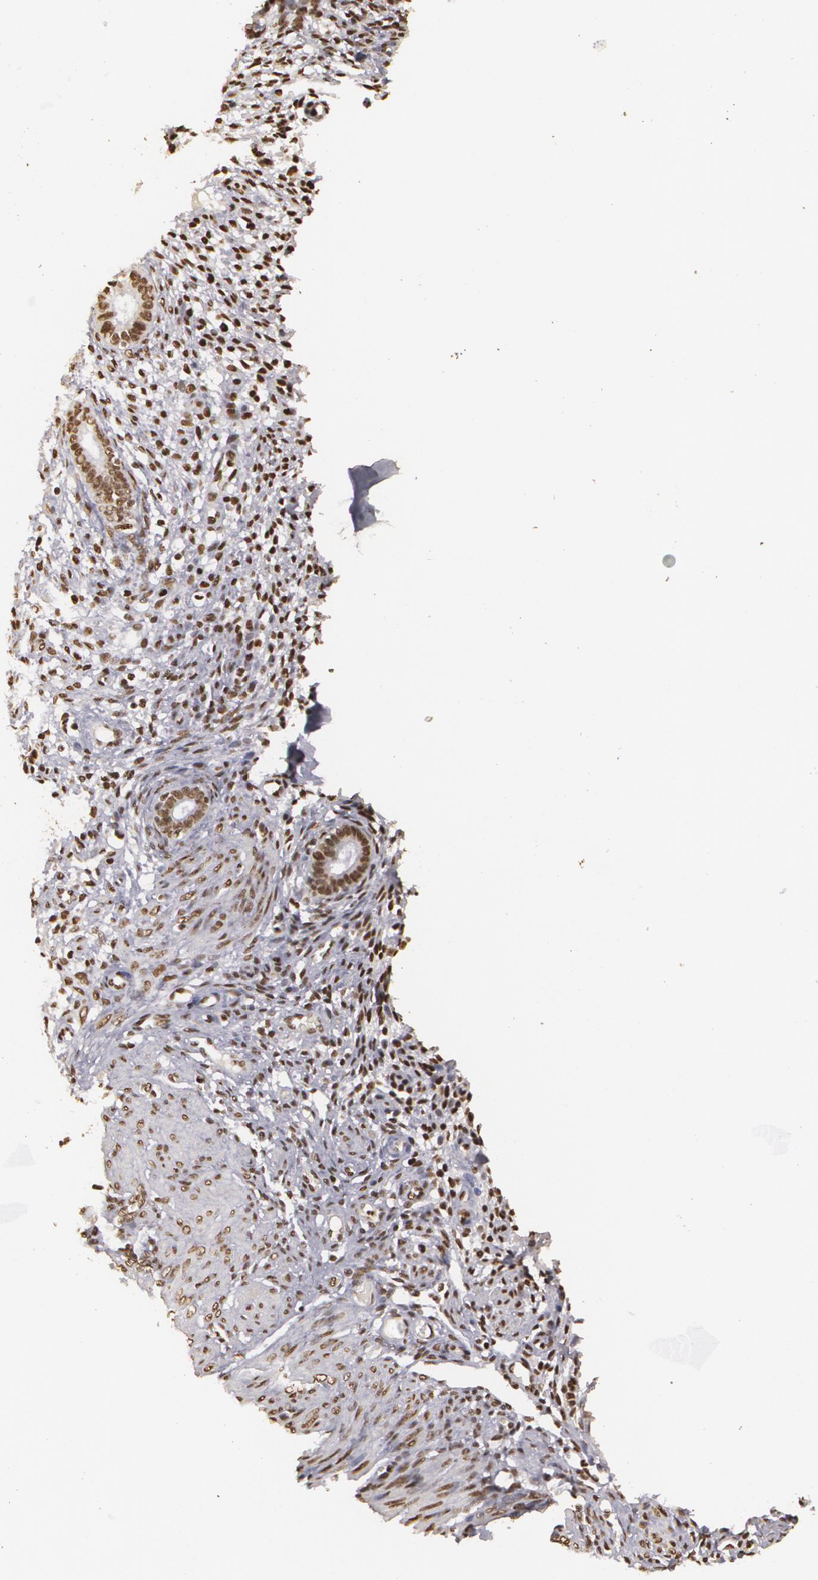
{"staining": {"intensity": "moderate", "quantity": ">75%", "location": "nuclear"}, "tissue": "endometrium", "cell_type": "Cells in endometrial stroma", "image_type": "normal", "snomed": [{"axis": "morphology", "description": "Normal tissue, NOS"}, {"axis": "topography", "description": "Endometrium"}], "caption": "This photomicrograph exhibits immunohistochemistry staining of benign endometrium, with medium moderate nuclear positivity in about >75% of cells in endometrial stroma.", "gene": "RCOR1", "patient": {"sex": "female", "age": 72}}